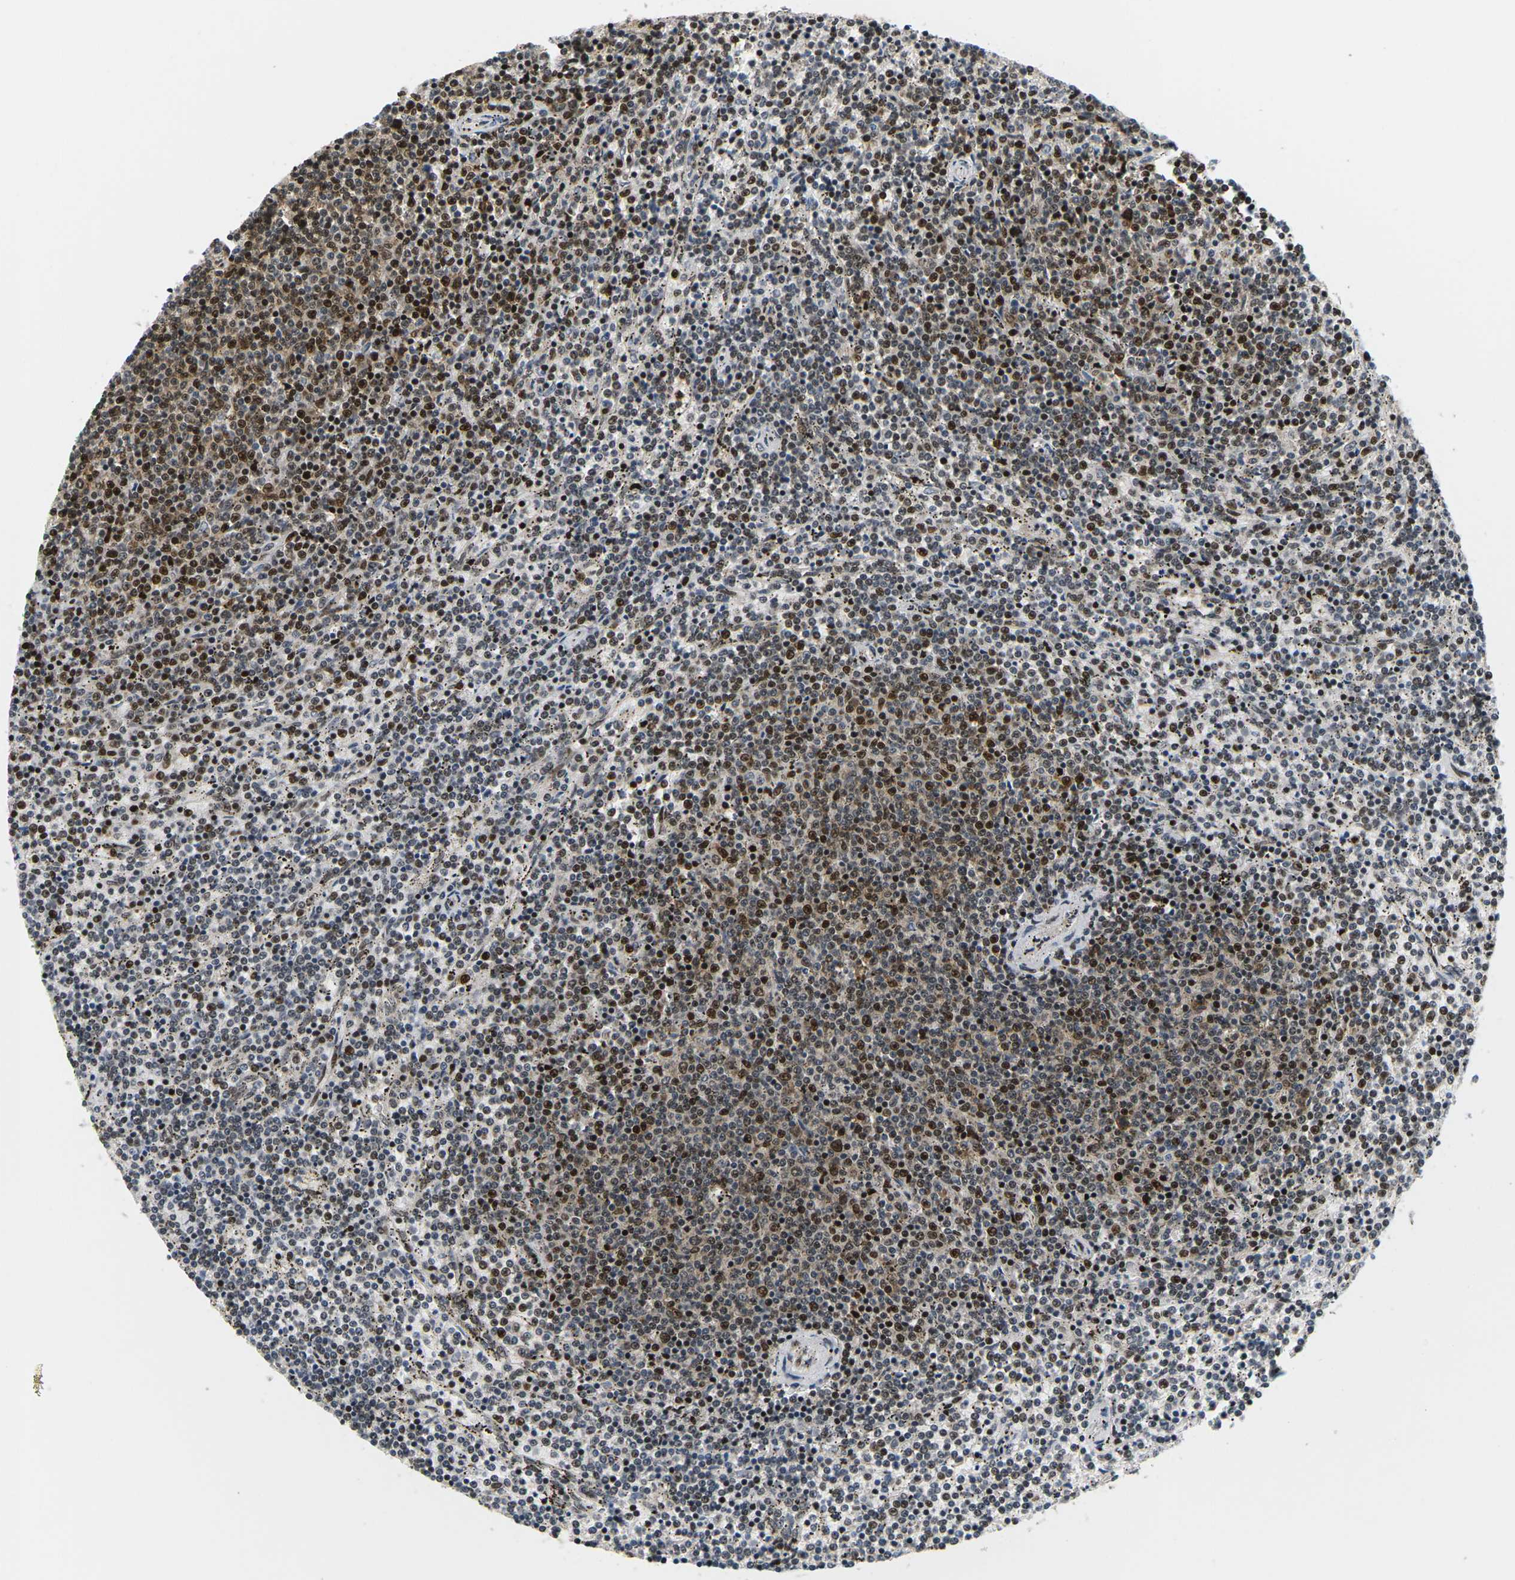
{"staining": {"intensity": "strong", "quantity": "25%-75%", "location": "cytoplasmic/membranous,nuclear"}, "tissue": "lymphoma", "cell_type": "Tumor cells", "image_type": "cancer", "snomed": [{"axis": "morphology", "description": "Malignant lymphoma, non-Hodgkin's type, Low grade"}, {"axis": "topography", "description": "Spleen"}], "caption": "There is high levels of strong cytoplasmic/membranous and nuclear positivity in tumor cells of malignant lymphoma, non-Hodgkin's type (low-grade), as demonstrated by immunohistochemical staining (brown color).", "gene": "CELF1", "patient": {"sex": "female", "age": 50}}